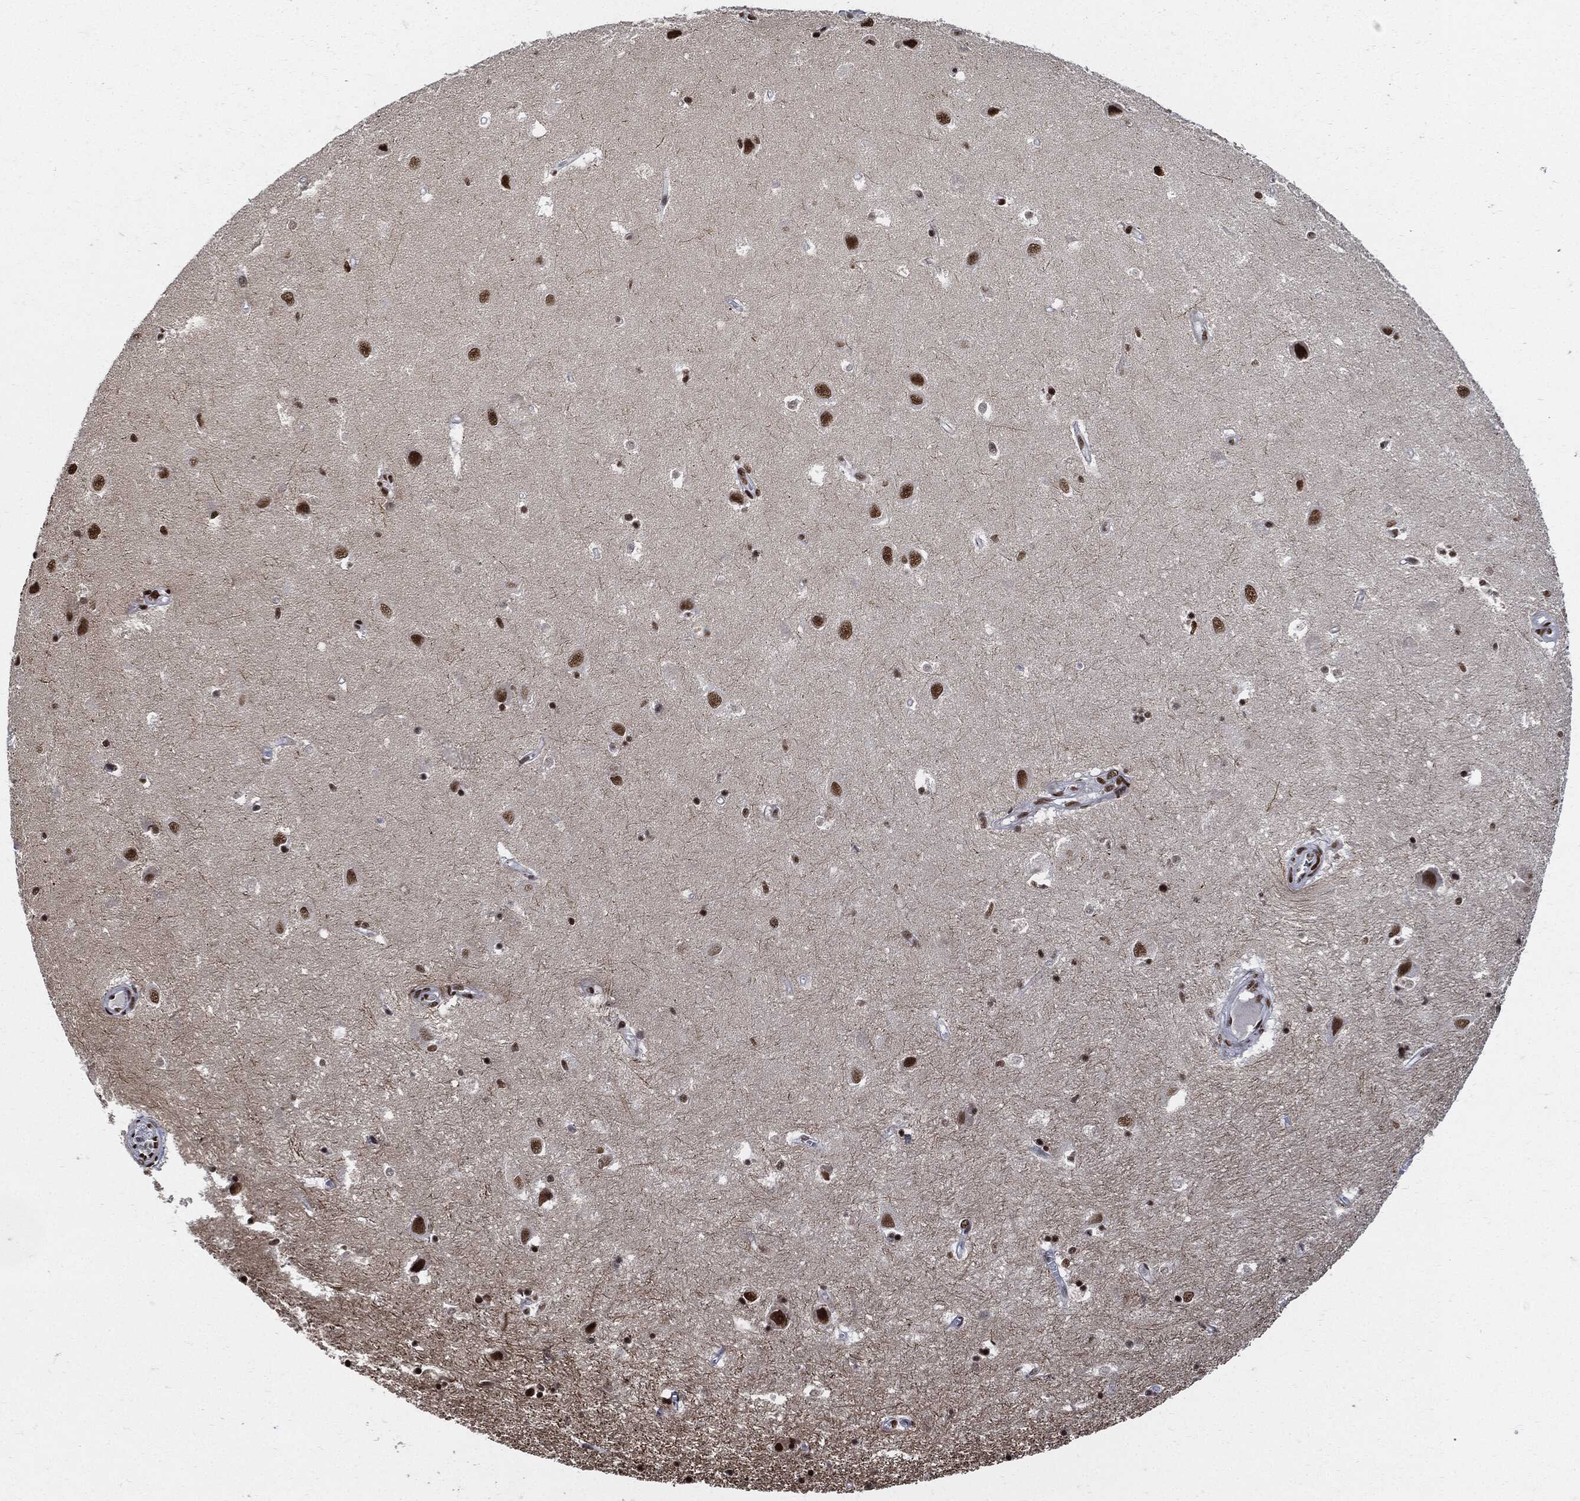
{"staining": {"intensity": "strong", "quantity": ">75%", "location": "nuclear"}, "tissue": "hippocampus", "cell_type": "Glial cells", "image_type": "normal", "snomed": [{"axis": "morphology", "description": "Normal tissue, NOS"}, {"axis": "topography", "description": "Hippocampus"}], "caption": "The immunohistochemical stain labels strong nuclear staining in glial cells of normal hippocampus.", "gene": "RECQL", "patient": {"sex": "female", "age": 64}}